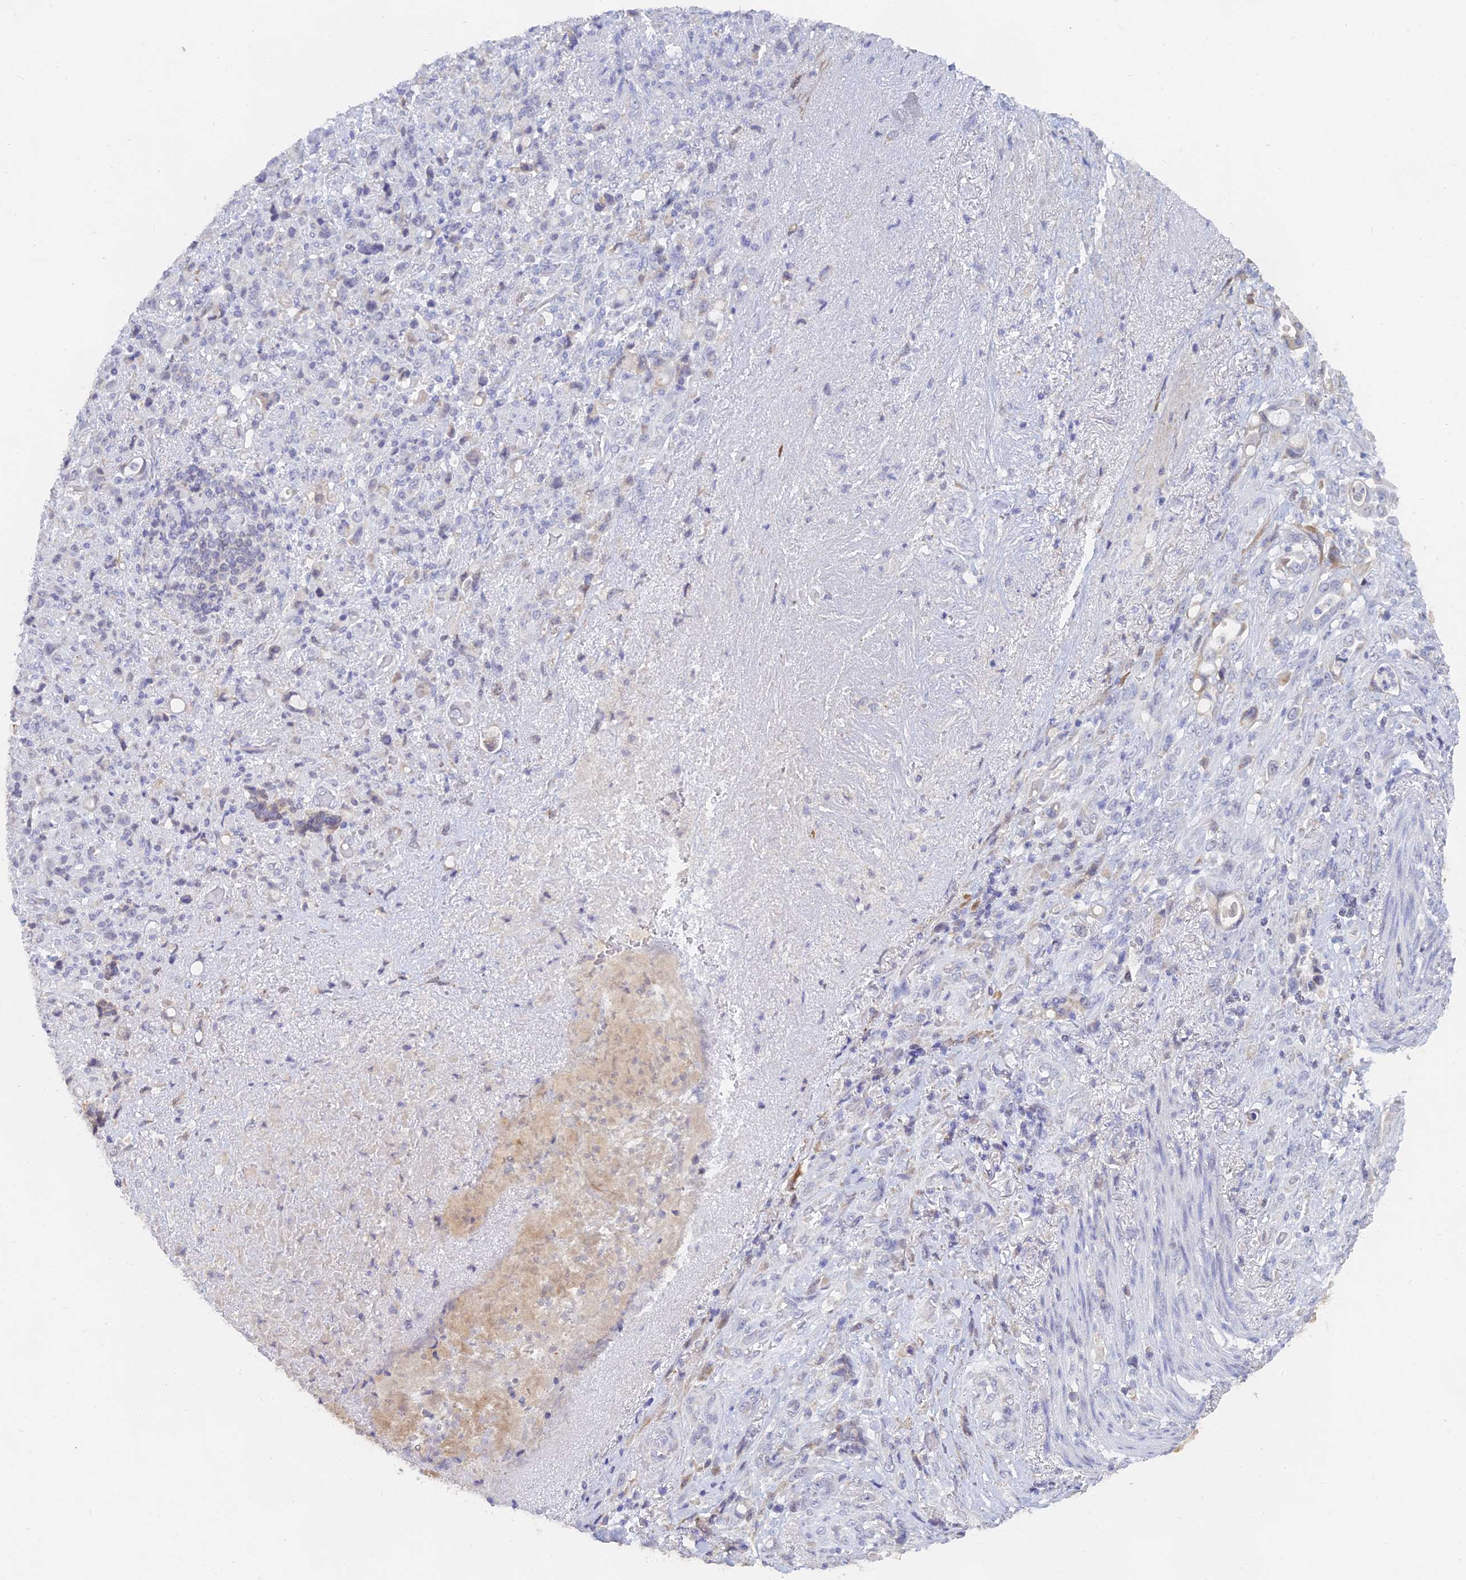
{"staining": {"intensity": "negative", "quantity": "none", "location": "none"}, "tissue": "stomach cancer", "cell_type": "Tumor cells", "image_type": "cancer", "snomed": [{"axis": "morphology", "description": "Normal tissue, NOS"}, {"axis": "morphology", "description": "Adenocarcinoma, NOS"}, {"axis": "topography", "description": "Stomach"}], "caption": "Immunohistochemistry histopathology image of neoplastic tissue: stomach cancer (adenocarcinoma) stained with DAB (3,3'-diaminobenzidine) demonstrates no significant protein staining in tumor cells.", "gene": "LRIF1", "patient": {"sex": "female", "age": 79}}